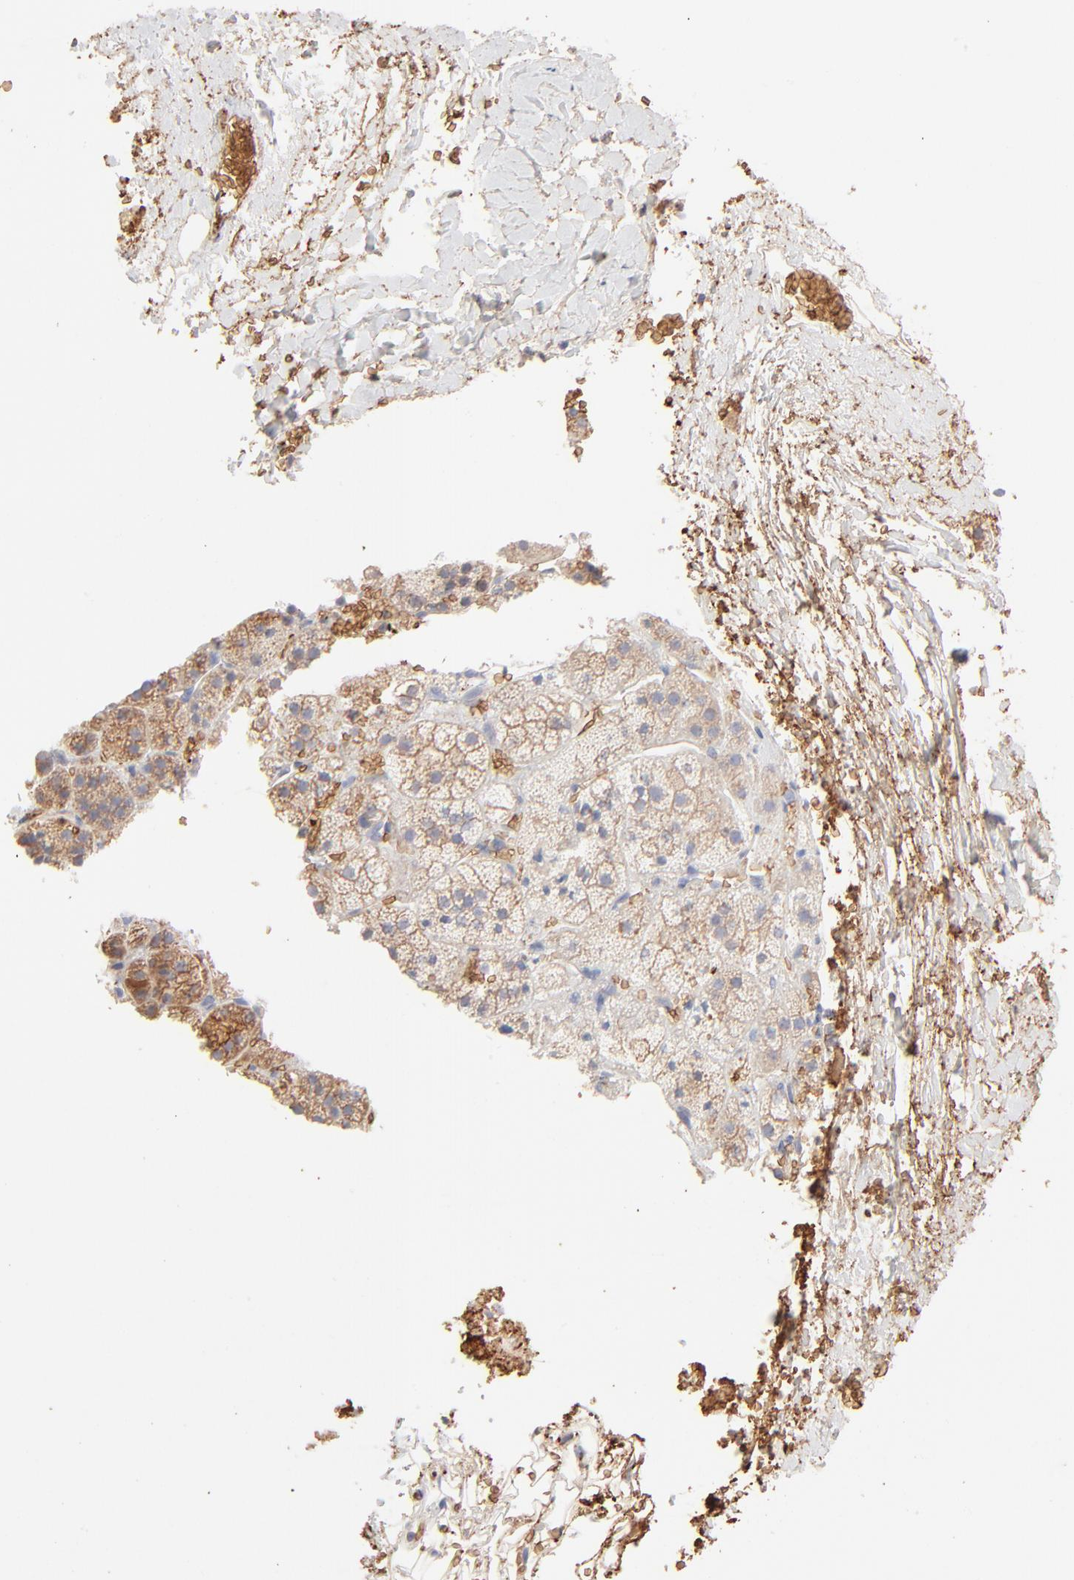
{"staining": {"intensity": "weak", "quantity": "<25%", "location": "cytoplasmic/membranous"}, "tissue": "adrenal gland", "cell_type": "Glandular cells", "image_type": "normal", "snomed": [{"axis": "morphology", "description": "Normal tissue, NOS"}, {"axis": "topography", "description": "Adrenal gland"}], "caption": "Protein analysis of unremarkable adrenal gland shows no significant expression in glandular cells.", "gene": "SPTB", "patient": {"sex": "female", "age": 44}}